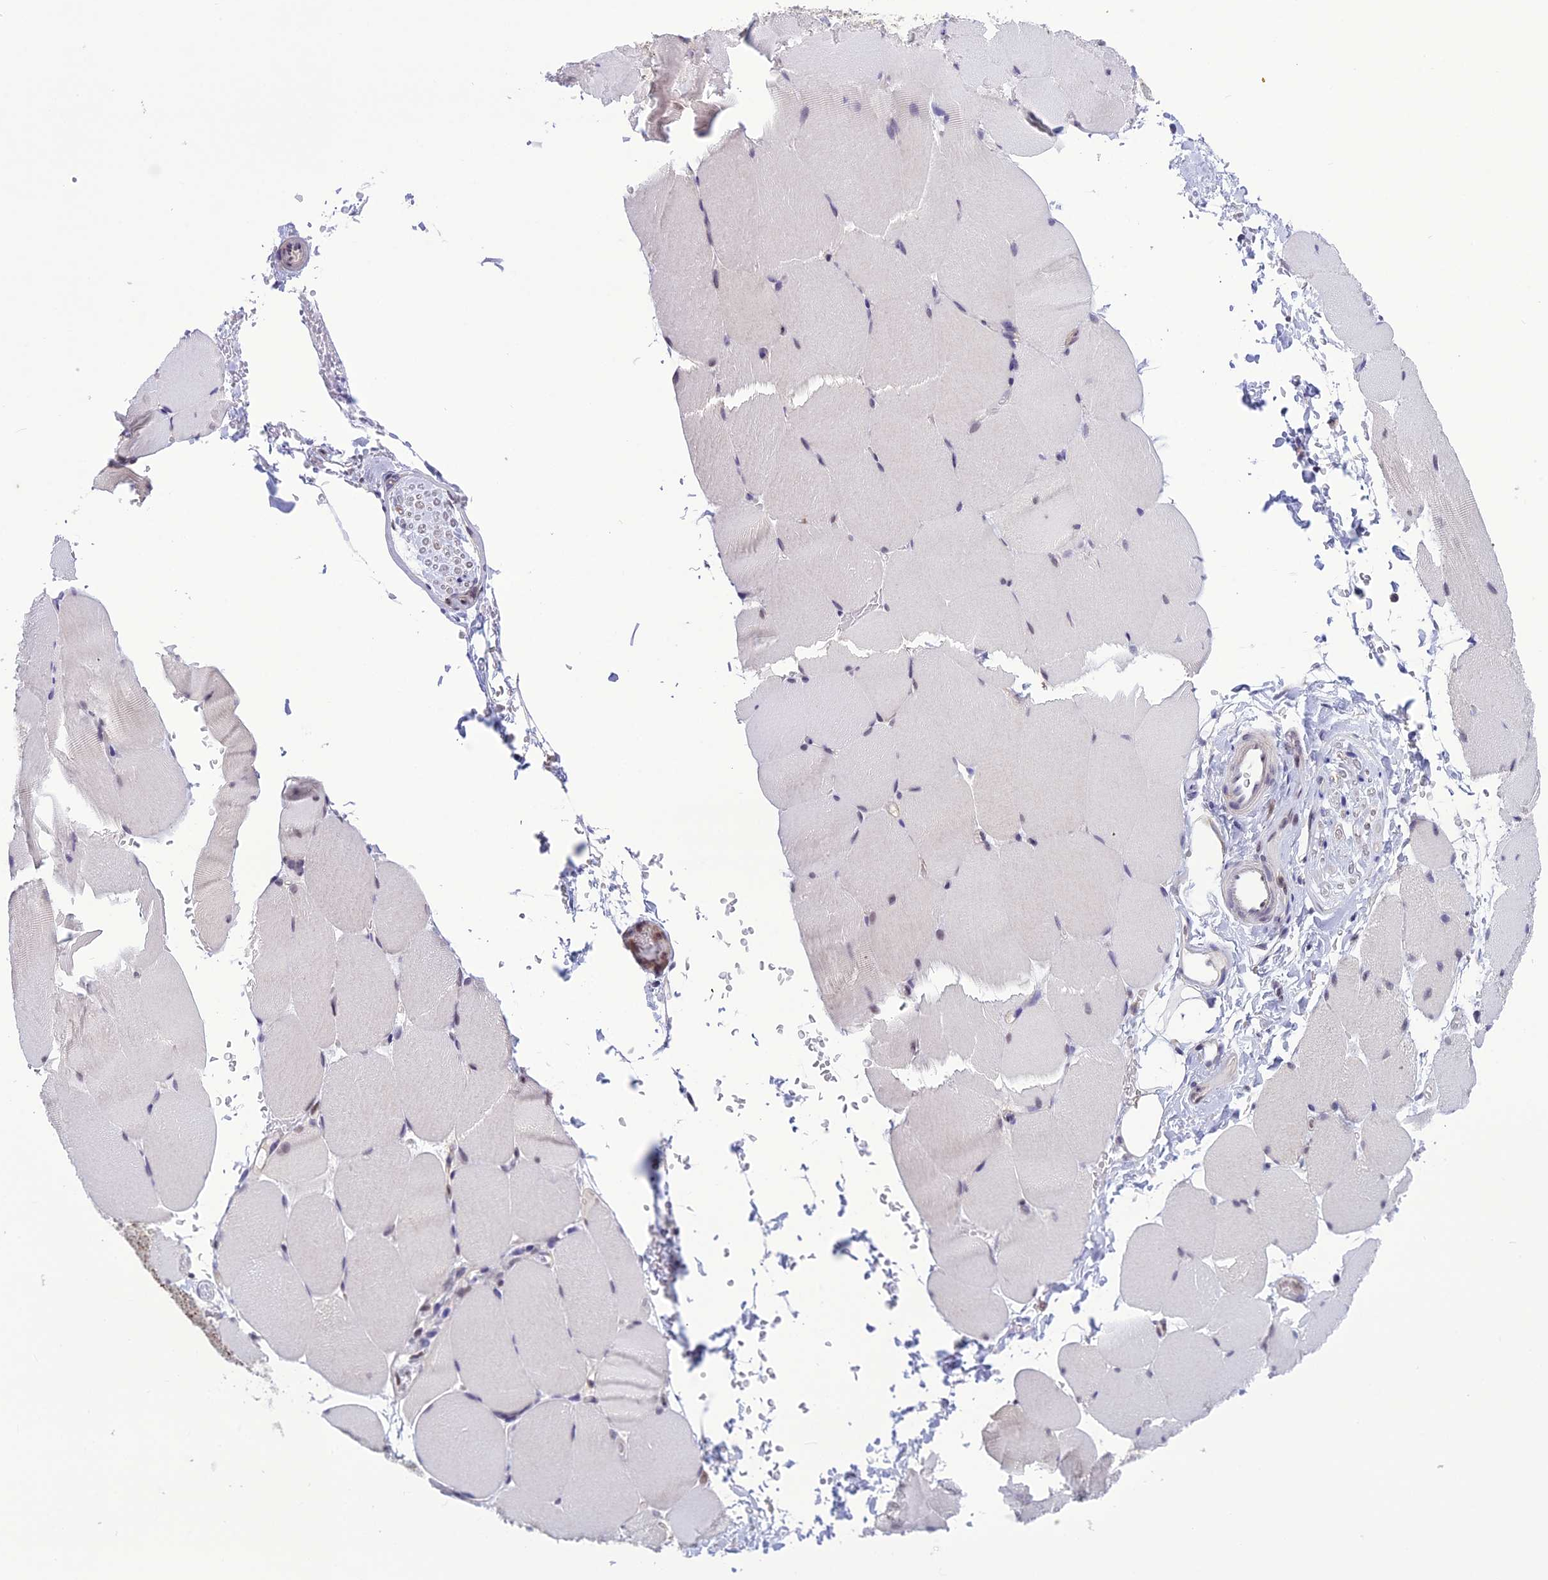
{"staining": {"intensity": "weak", "quantity": "<25%", "location": "nuclear"}, "tissue": "skeletal muscle", "cell_type": "Myocytes", "image_type": "normal", "snomed": [{"axis": "morphology", "description": "Normal tissue, NOS"}, {"axis": "topography", "description": "Skeletal muscle"}, {"axis": "topography", "description": "Parathyroid gland"}], "caption": "Immunohistochemical staining of unremarkable skeletal muscle displays no significant positivity in myocytes. (DAB (3,3'-diaminobenzidine) immunohistochemistry (IHC) with hematoxylin counter stain).", "gene": "MIS12", "patient": {"sex": "female", "age": 37}}